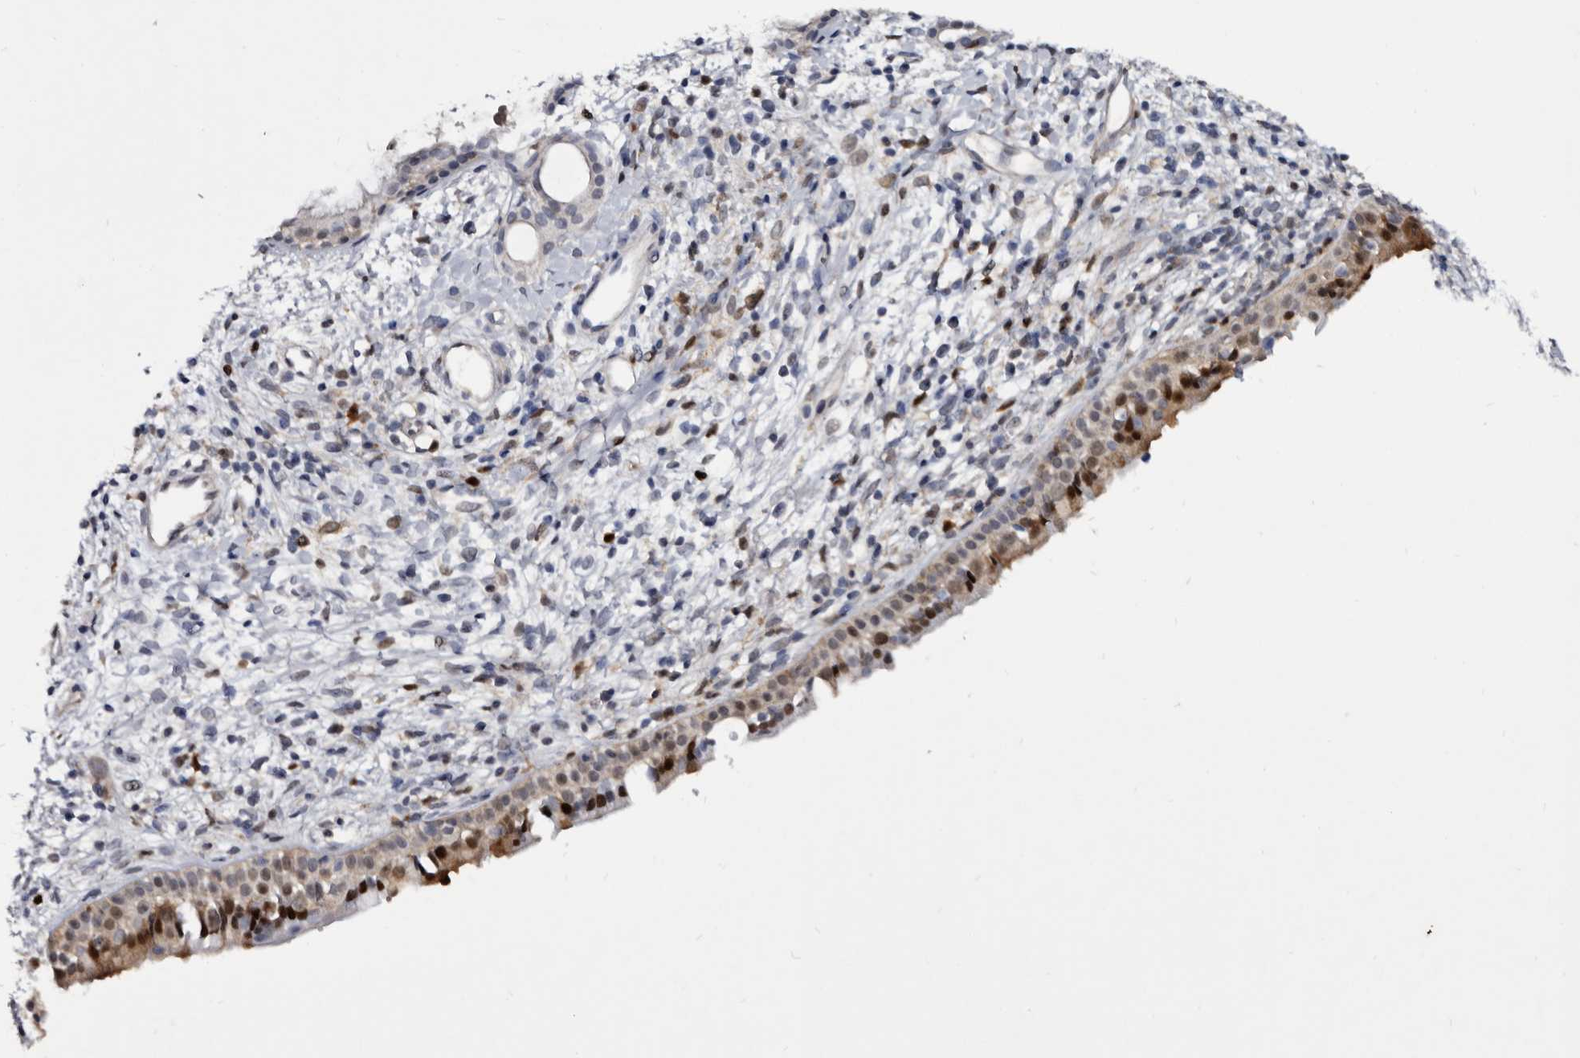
{"staining": {"intensity": "strong", "quantity": "25%-75%", "location": "cytoplasmic/membranous,nuclear"}, "tissue": "nasopharynx", "cell_type": "Respiratory epithelial cells", "image_type": "normal", "snomed": [{"axis": "morphology", "description": "Normal tissue, NOS"}, {"axis": "topography", "description": "Nasopharynx"}], "caption": "Protein staining by immunohistochemistry (IHC) shows strong cytoplasmic/membranous,nuclear positivity in approximately 25%-75% of respiratory epithelial cells in unremarkable nasopharynx. (Stains: DAB (3,3'-diaminobenzidine) in brown, nuclei in blue, Microscopy: brightfield microscopy at high magnification).", "gene": "SERPINB8", "patient": {"sex": "male", "age": 22}}